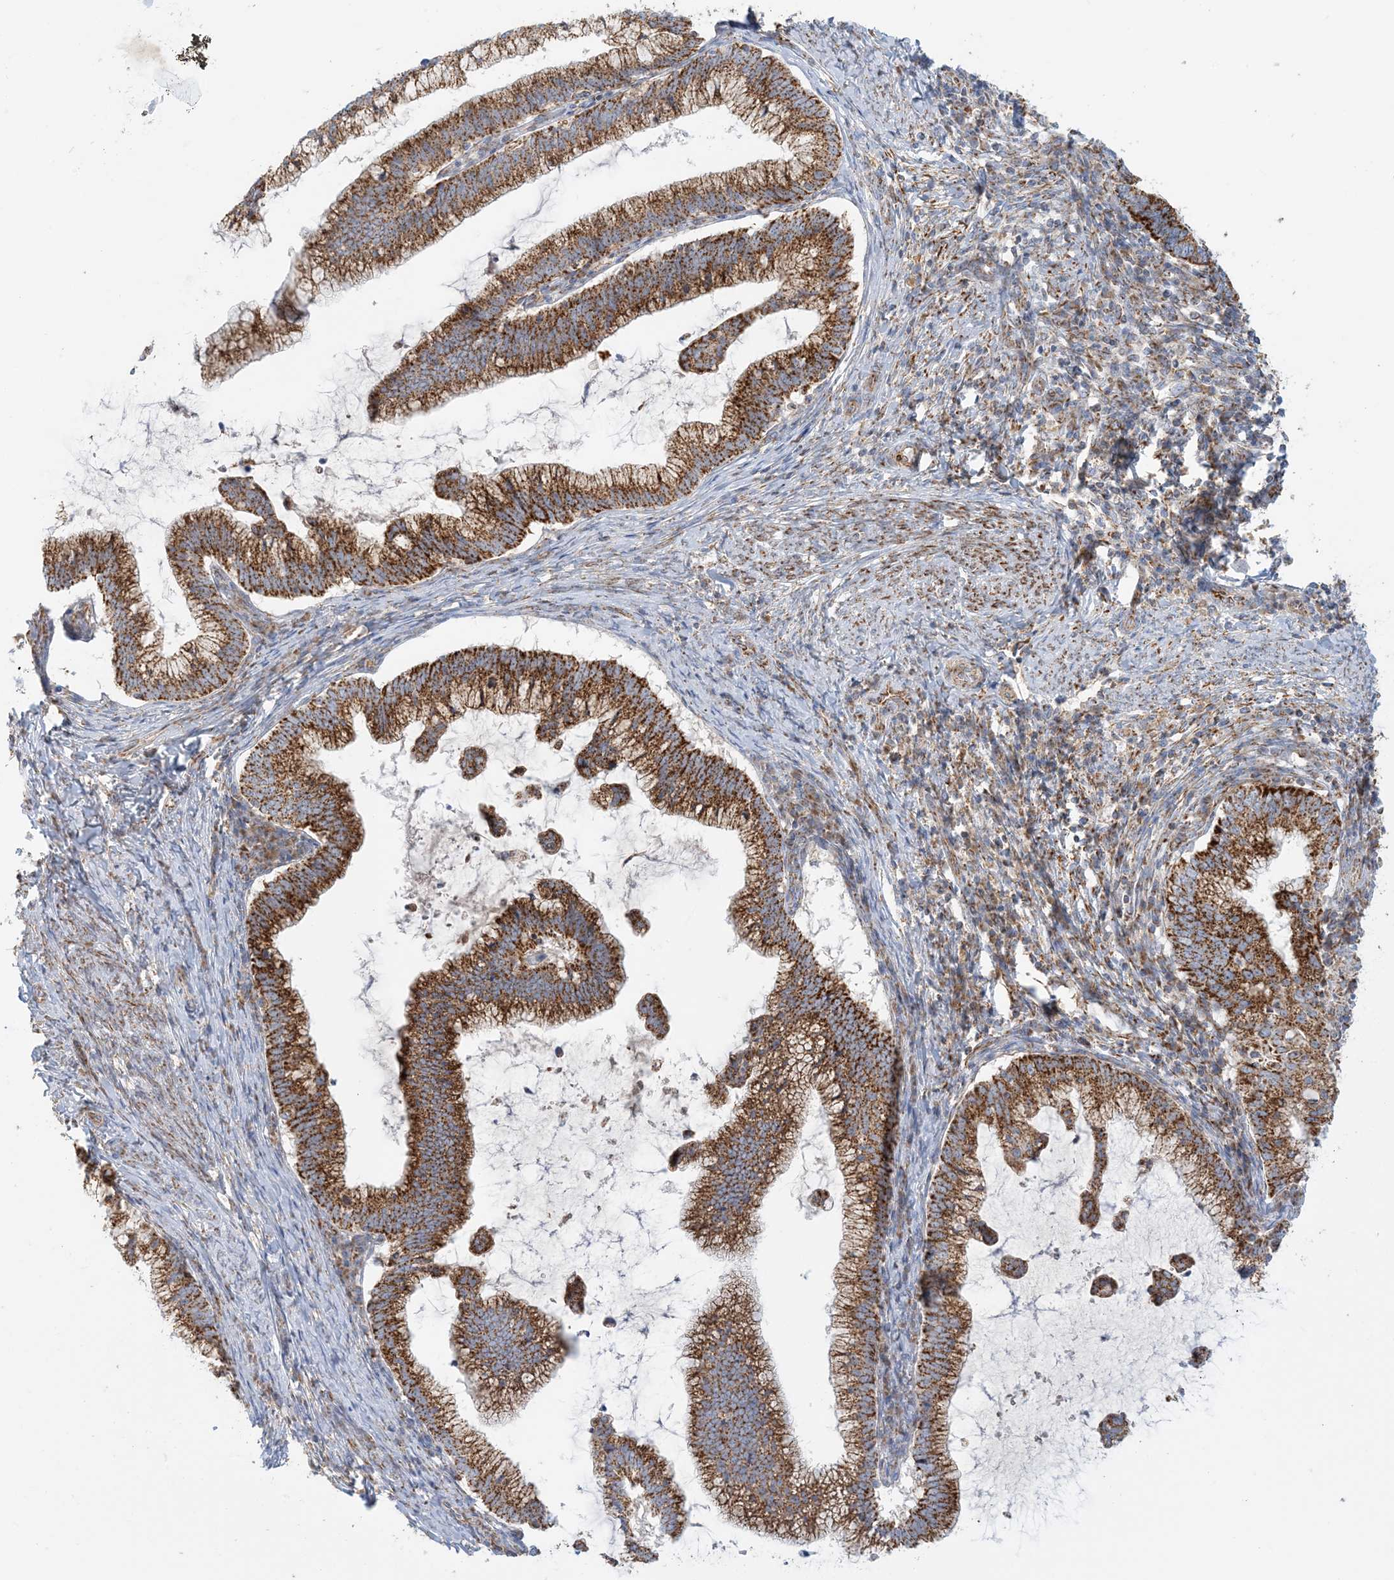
{"staining": {"intensity": "strong", "quantity": ">75%", "location": "cytoplasmic/membranous"}, "tissue": "cervical cancer", "cell_type": "Tumor cells", "image_type": "cancer", "snomed": [{"axis": "morphology", "description": "Adenocarcinoma, NOS"}, {"axis": "topography", "description": "Cervix"}], "caption": "Adenocarcinoma (cervical) was stained to show a protein in brown. There is high levels of strong cytoplasmic/membranous positivity in about >75% of tumor cells.", "gene": "COA3", "patient": {"sex": "female", "age": 36}}